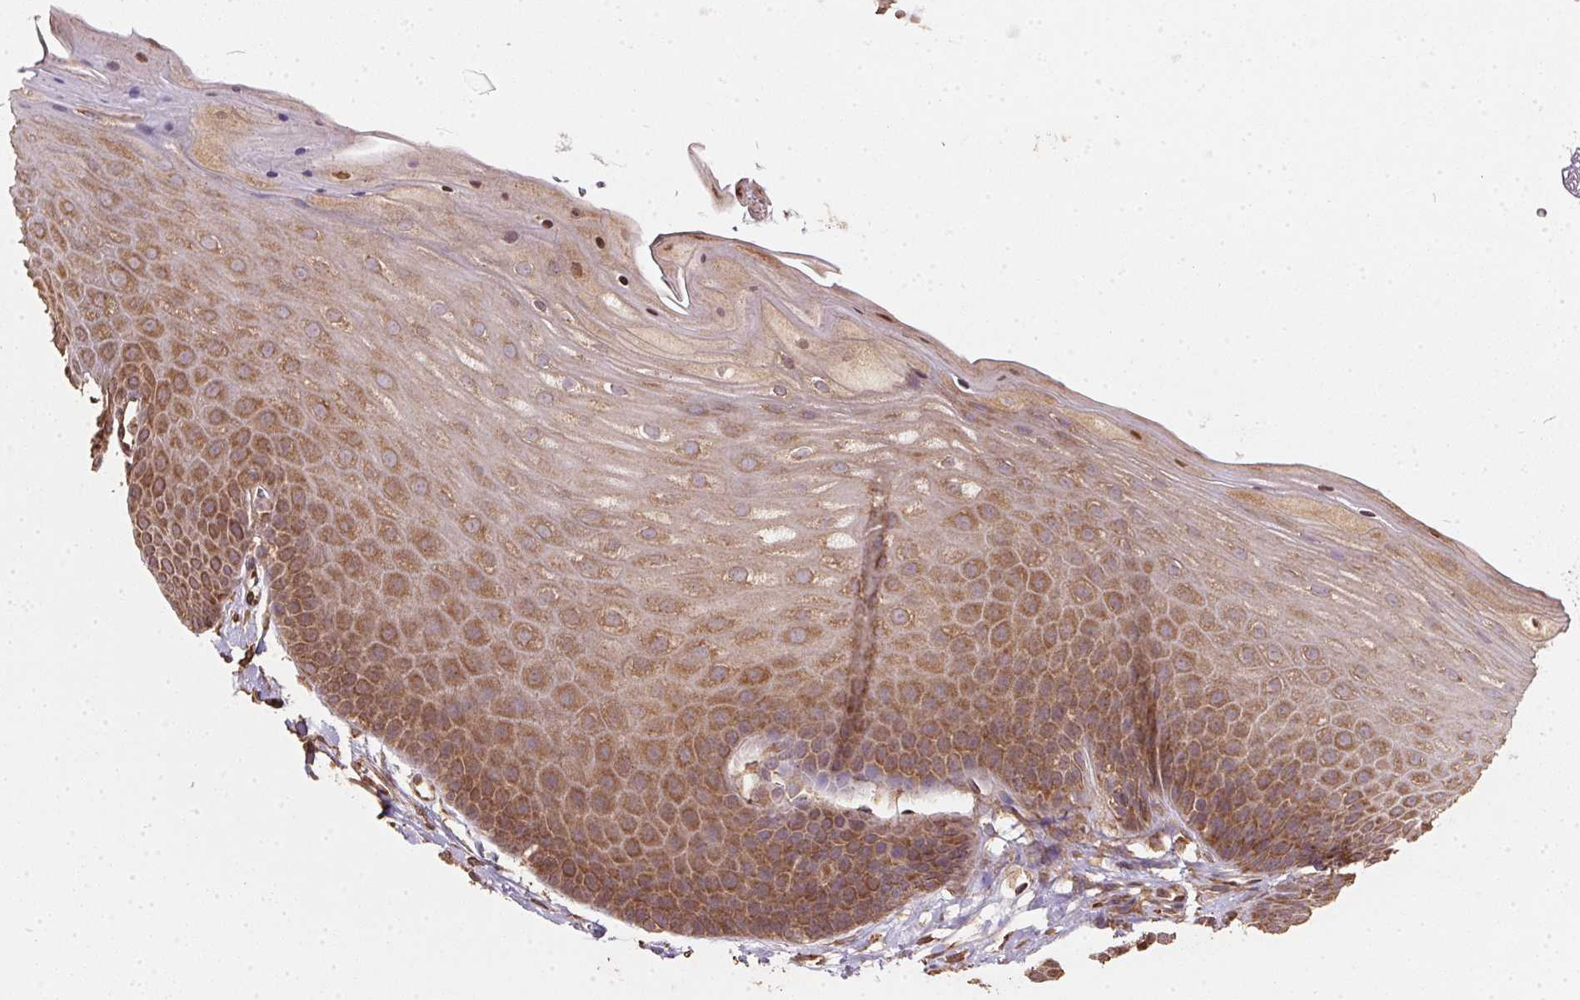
{"staining": {"intensity": "moderate", "quantity": ">75%", "location": "cytoplasmic/membranous"}, "tissue": "skin", "cell_type": "Epidermal cells", "image_type": "normal", "snomed": [{"axis": "morphology", "description": "Normal tissue, NOS"}, {"axis": "topography", "description": "Anal"}], "caption": "Immunohistochemistry (IHC) (DAB) staining of unremarkable human skin shows moderate cytoplasmic/membranous protein positivity in approximately >75% of epidermal cells.", "gene": "EIF2S1", "patient": {"sex": "male", "age": 53}}